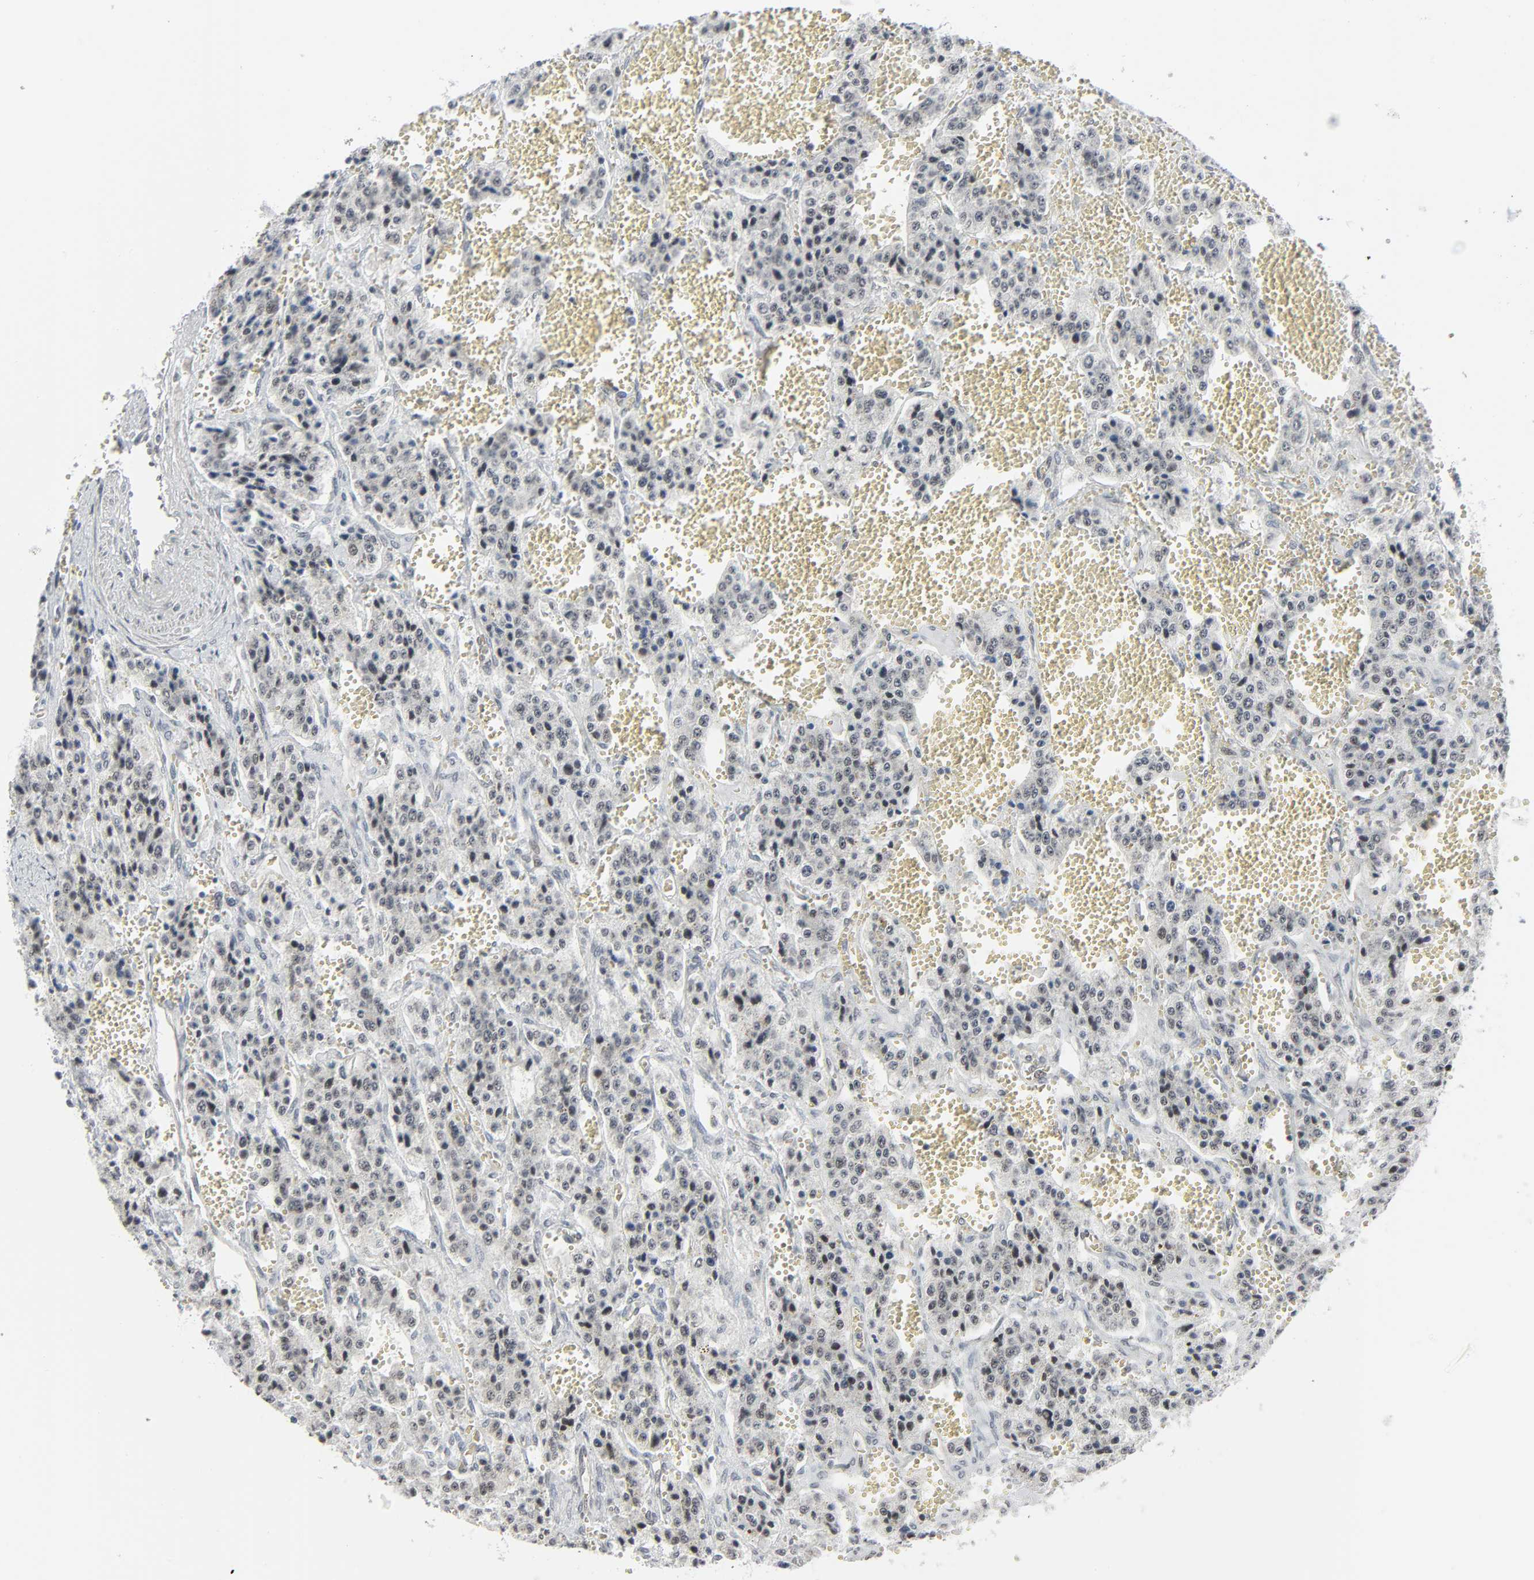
{"staining": {"intensity": "weak", "quantity": "25%-75%", "location": "nuclear"}, "tissue": "carcinoid", "cell_type": "Tumor cells", "image_type": "cancer", "snomed": [{"axis": "morphology", "description": "Carcinoid, malignant, NOS"}, {"axis": "topography", "description": "Small intestine"}], "caption": "Carcinoid (malignant) stained for a protein reveals weak nuclear positivity in tumor cells.", "gene": "FBXO28", "patient": {"sex": "male", "age": 52}}